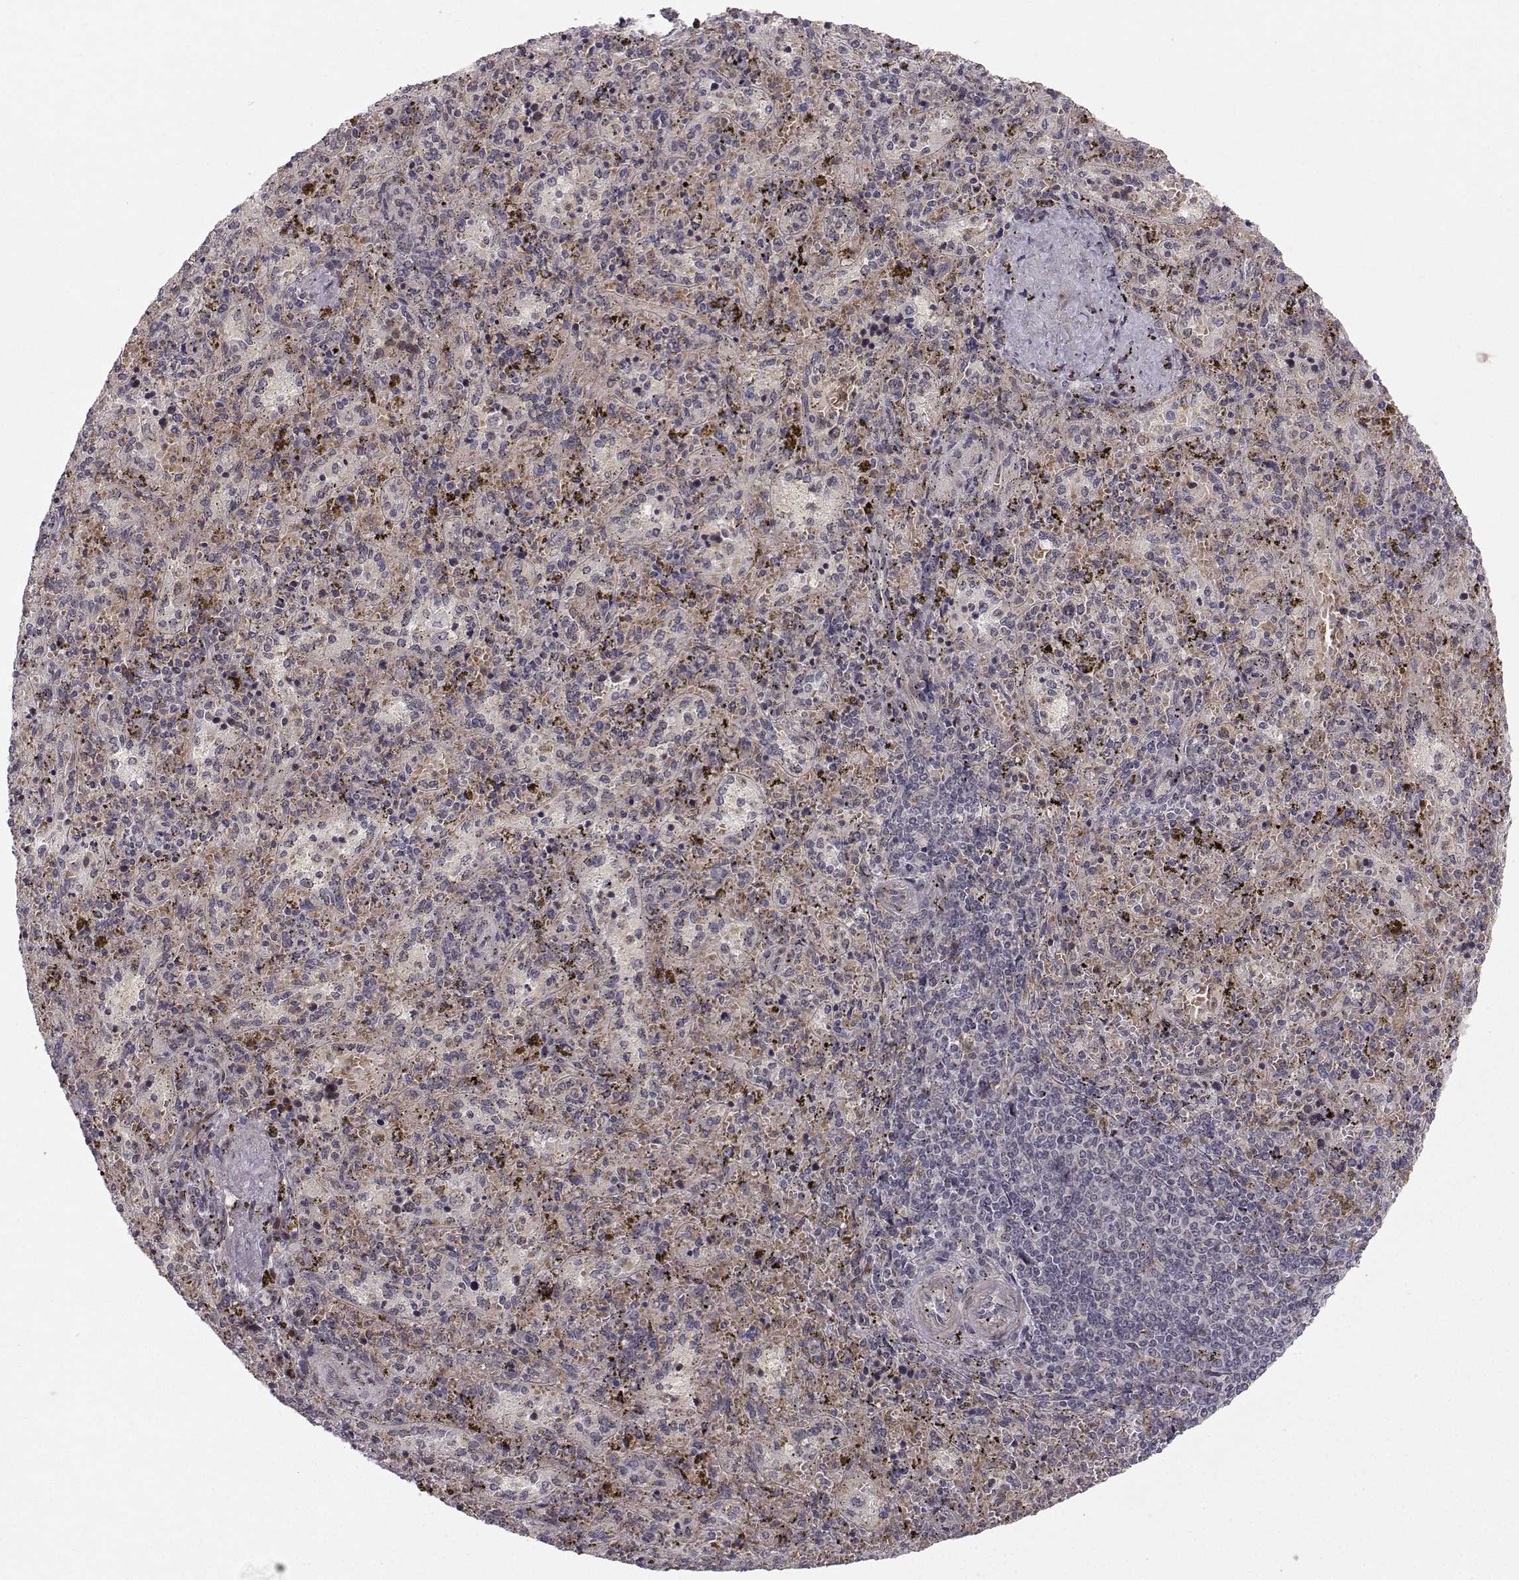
{"staining": {"intensity": "negative", "quantity": "none", "location": "none"}, "tissue": "spleen", "cell_type": "Cells in red pulp", "image_type": "normal", "snomed": [{"axis": "morphology", "description": "Normal tissue, NOS"}, {"axis": "topography", "description": "Spleen"}], "caption": "Cells in red pulp are negative for protein expression in benign human spleen. Nuclei are stained in blue.", "gene": "APC", "patient": {"sex": "female", "age": 50}}